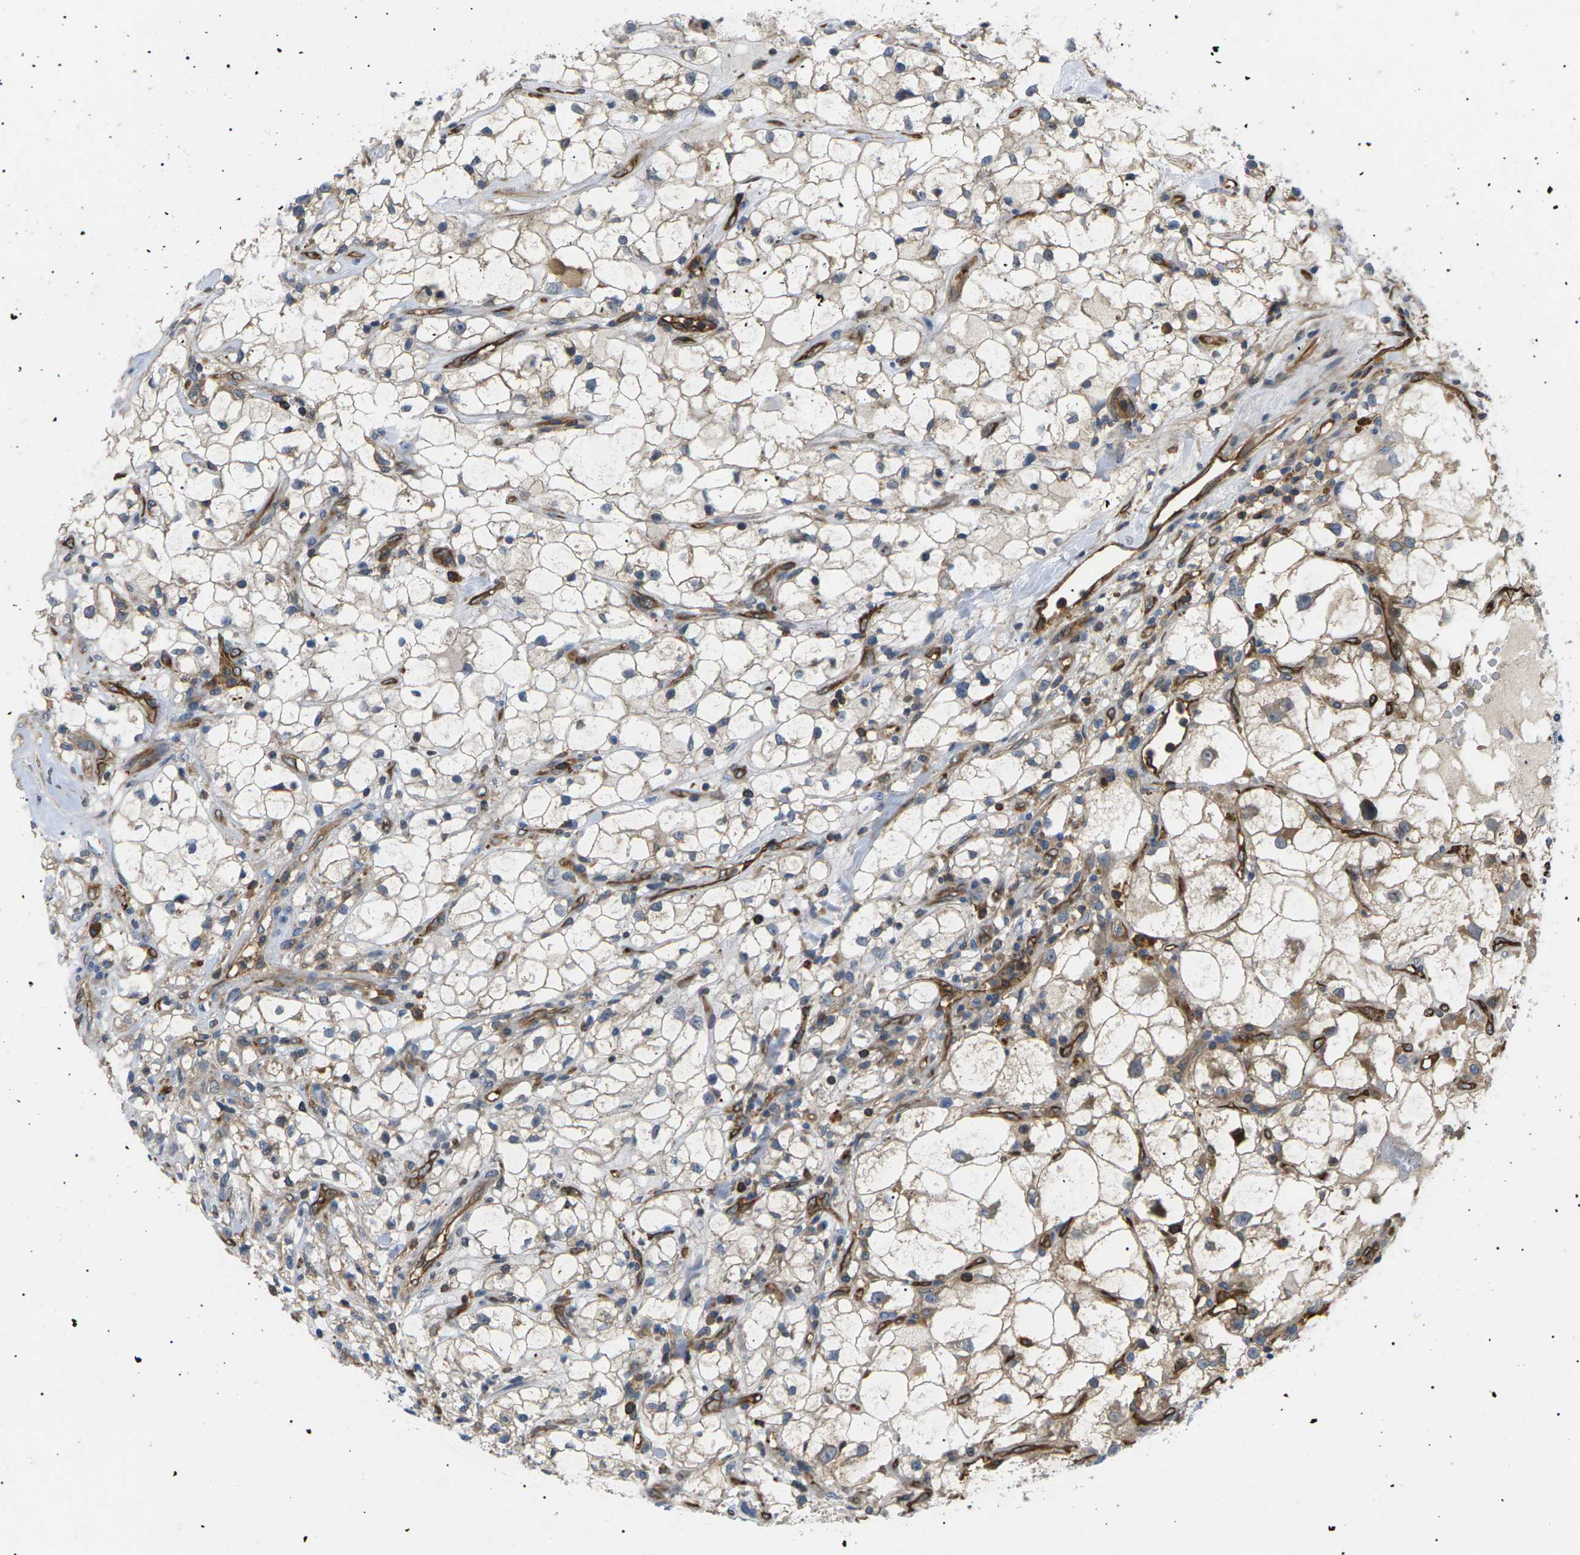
{"staining": {"intensity": "weak", "quantity": ">75%", "location": "cytoplasmic/membranous"}, "tissue": "renal cancer", "cell_type": "Tumor cells", "image_type": "cancer", "snomed": [{"axis": "morphology", "description": "Adenocarcinoma, NOS"}, {"axis": "topography", "description": "Kidney"}], "caption": "IHC of human renal cancer demonstrates low levels of weak cytoplasmic/membranous positivity in approximately >75% of tumor cells. The staining was performed using DAB, with brown indicating positive protein expression. Nuclei are stained blue with hematoxylin.", "gene": "TMTC4", "patient": {"sex": "female", "age": 60}}